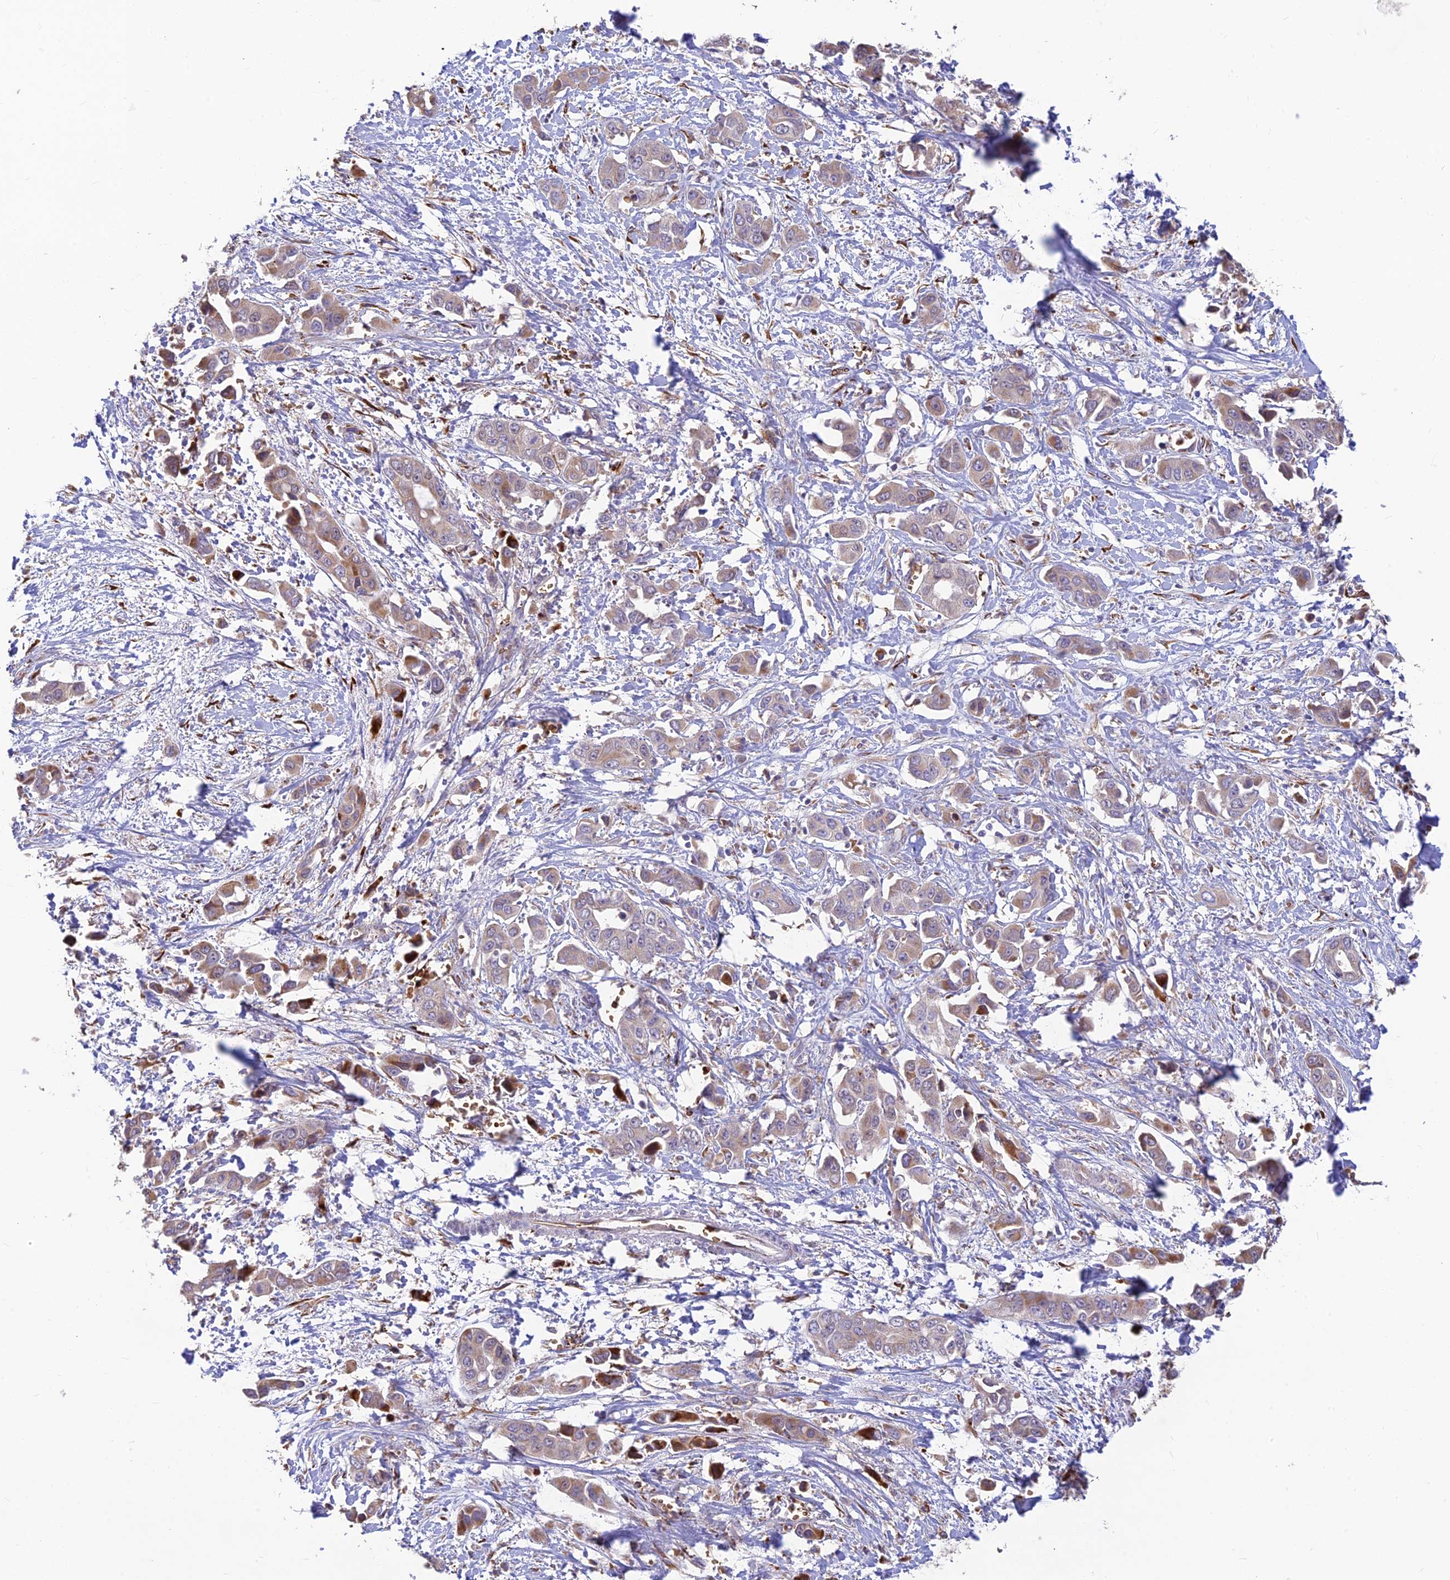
{"staining": {"intensity": "weak", "quantity": "25%-75%", "location": "cytoplasmic/membranous"}, "tissue": "liver cancer", "cell_type": "Tumor cells", "image_type": "cancer", "snomed": [{"axis": "morphology", "description": "Cholangiocarcinoma"}, {"axis": "topography", "description": "Liver"}], "caption": "The immunohistochemical stain labels weak cytoplasmic/membranous positivity in tumor cells of liver cholangiocarcinoma tissue. (brown staining indicates protein expression, while blue staining denotes nuclei).", "gene": "UFSP2", "patient": {"sex": "female", "age": 52}}